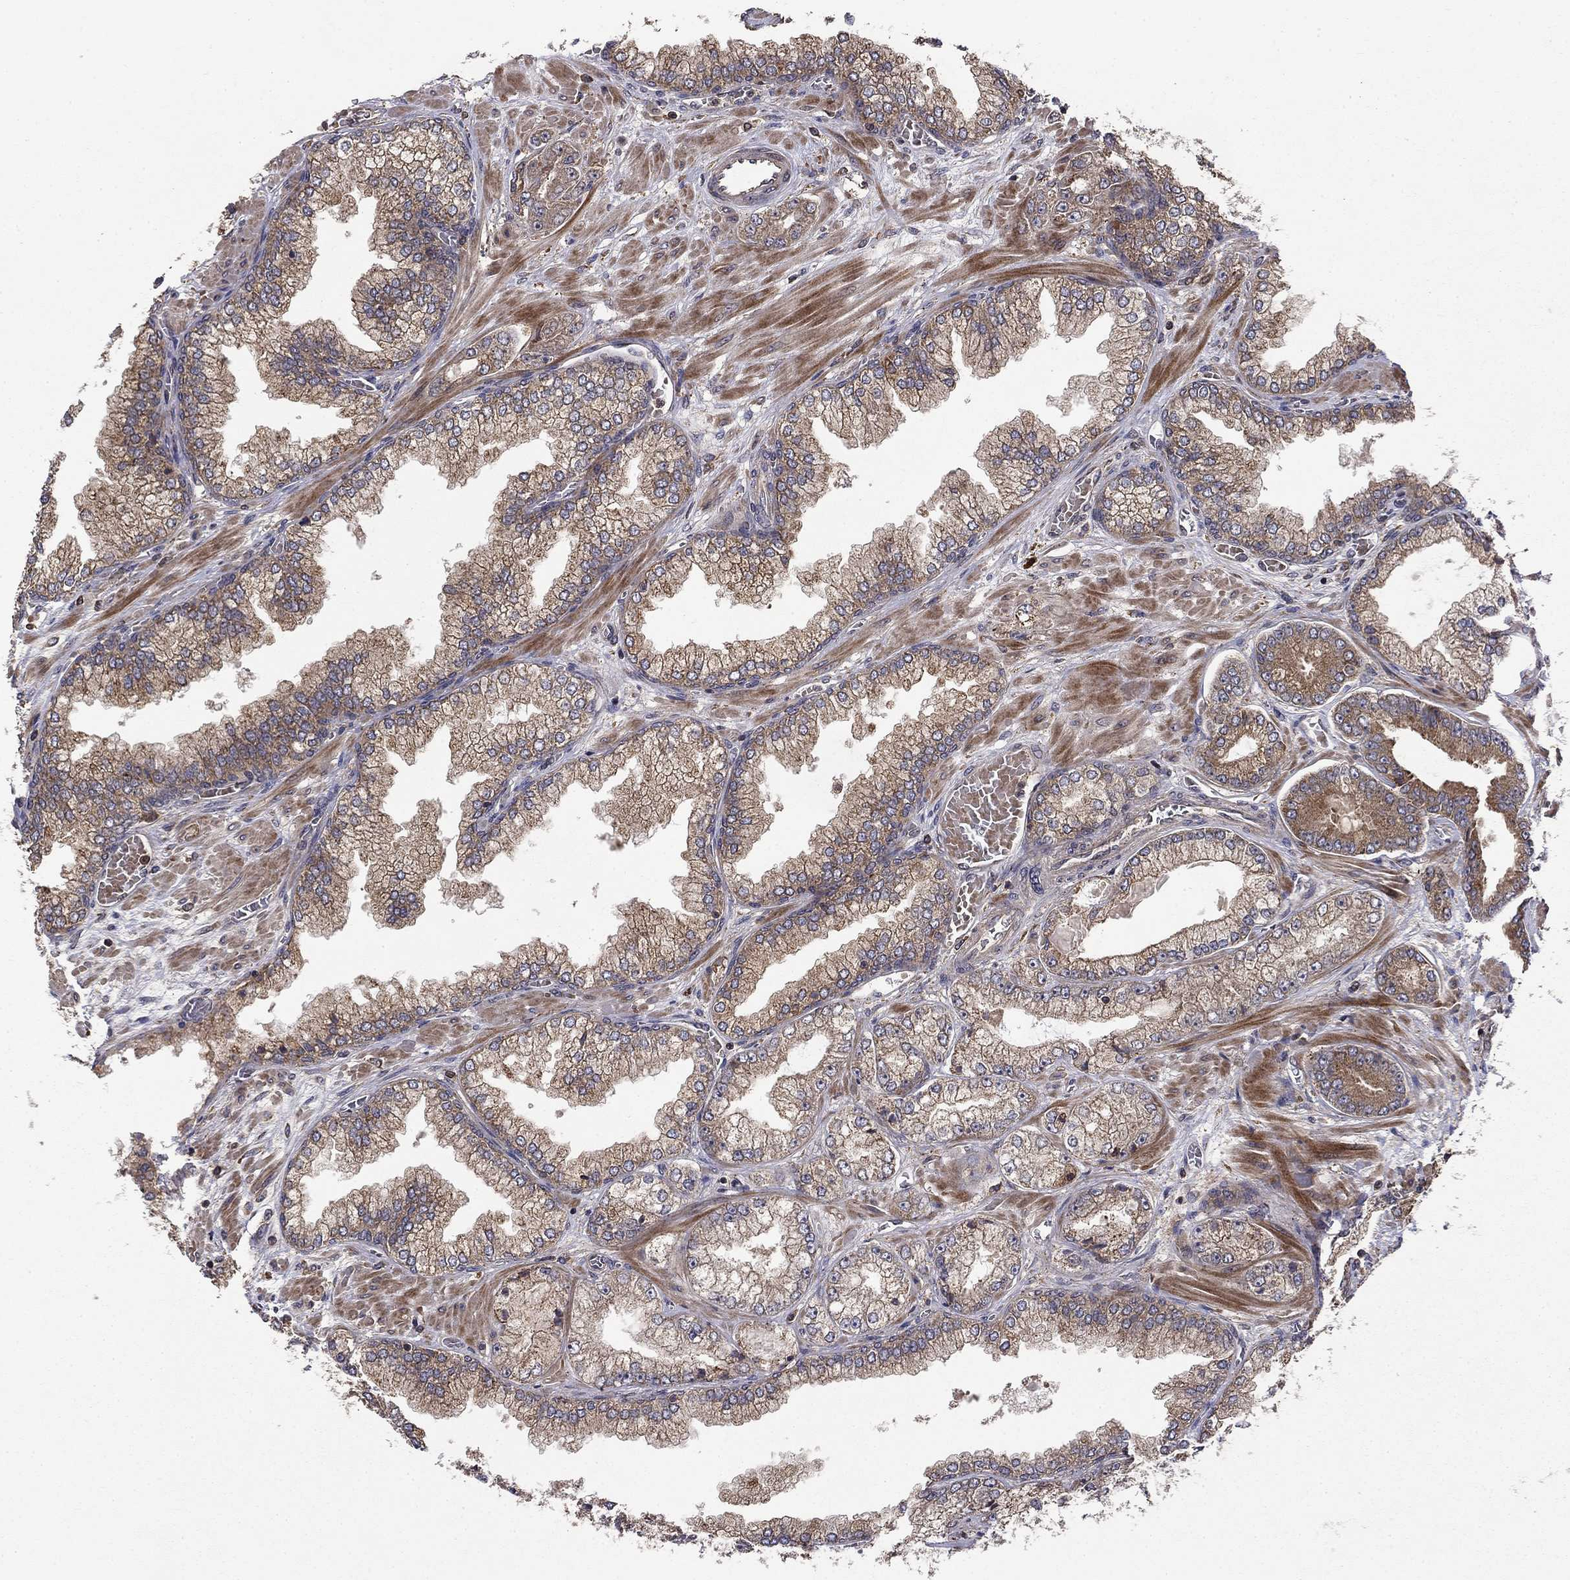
{"staining": {"intensity": "weak", "quantity": ">75%", "location": "cytoplasmic/membranous"}, "tissue": "prostate cancer", "cell_type": "Tumor cells", "image_type": "cancer", "snomed": [{"axis": "morphology", "description": "Adenocarcinoma, Low grade"}, {"axis": "topography", "description": "Prostate"}], "caption": "This histopathology image displays immunohistochemistry (IHC) staining of human adenocarcinoma (low-grade) (prostate), with low weak cytoplasmic/membranous staining in about >75% of tumor cells.", "gene": "BABAM2", "patient": {"sex": "male", "age": 57}}